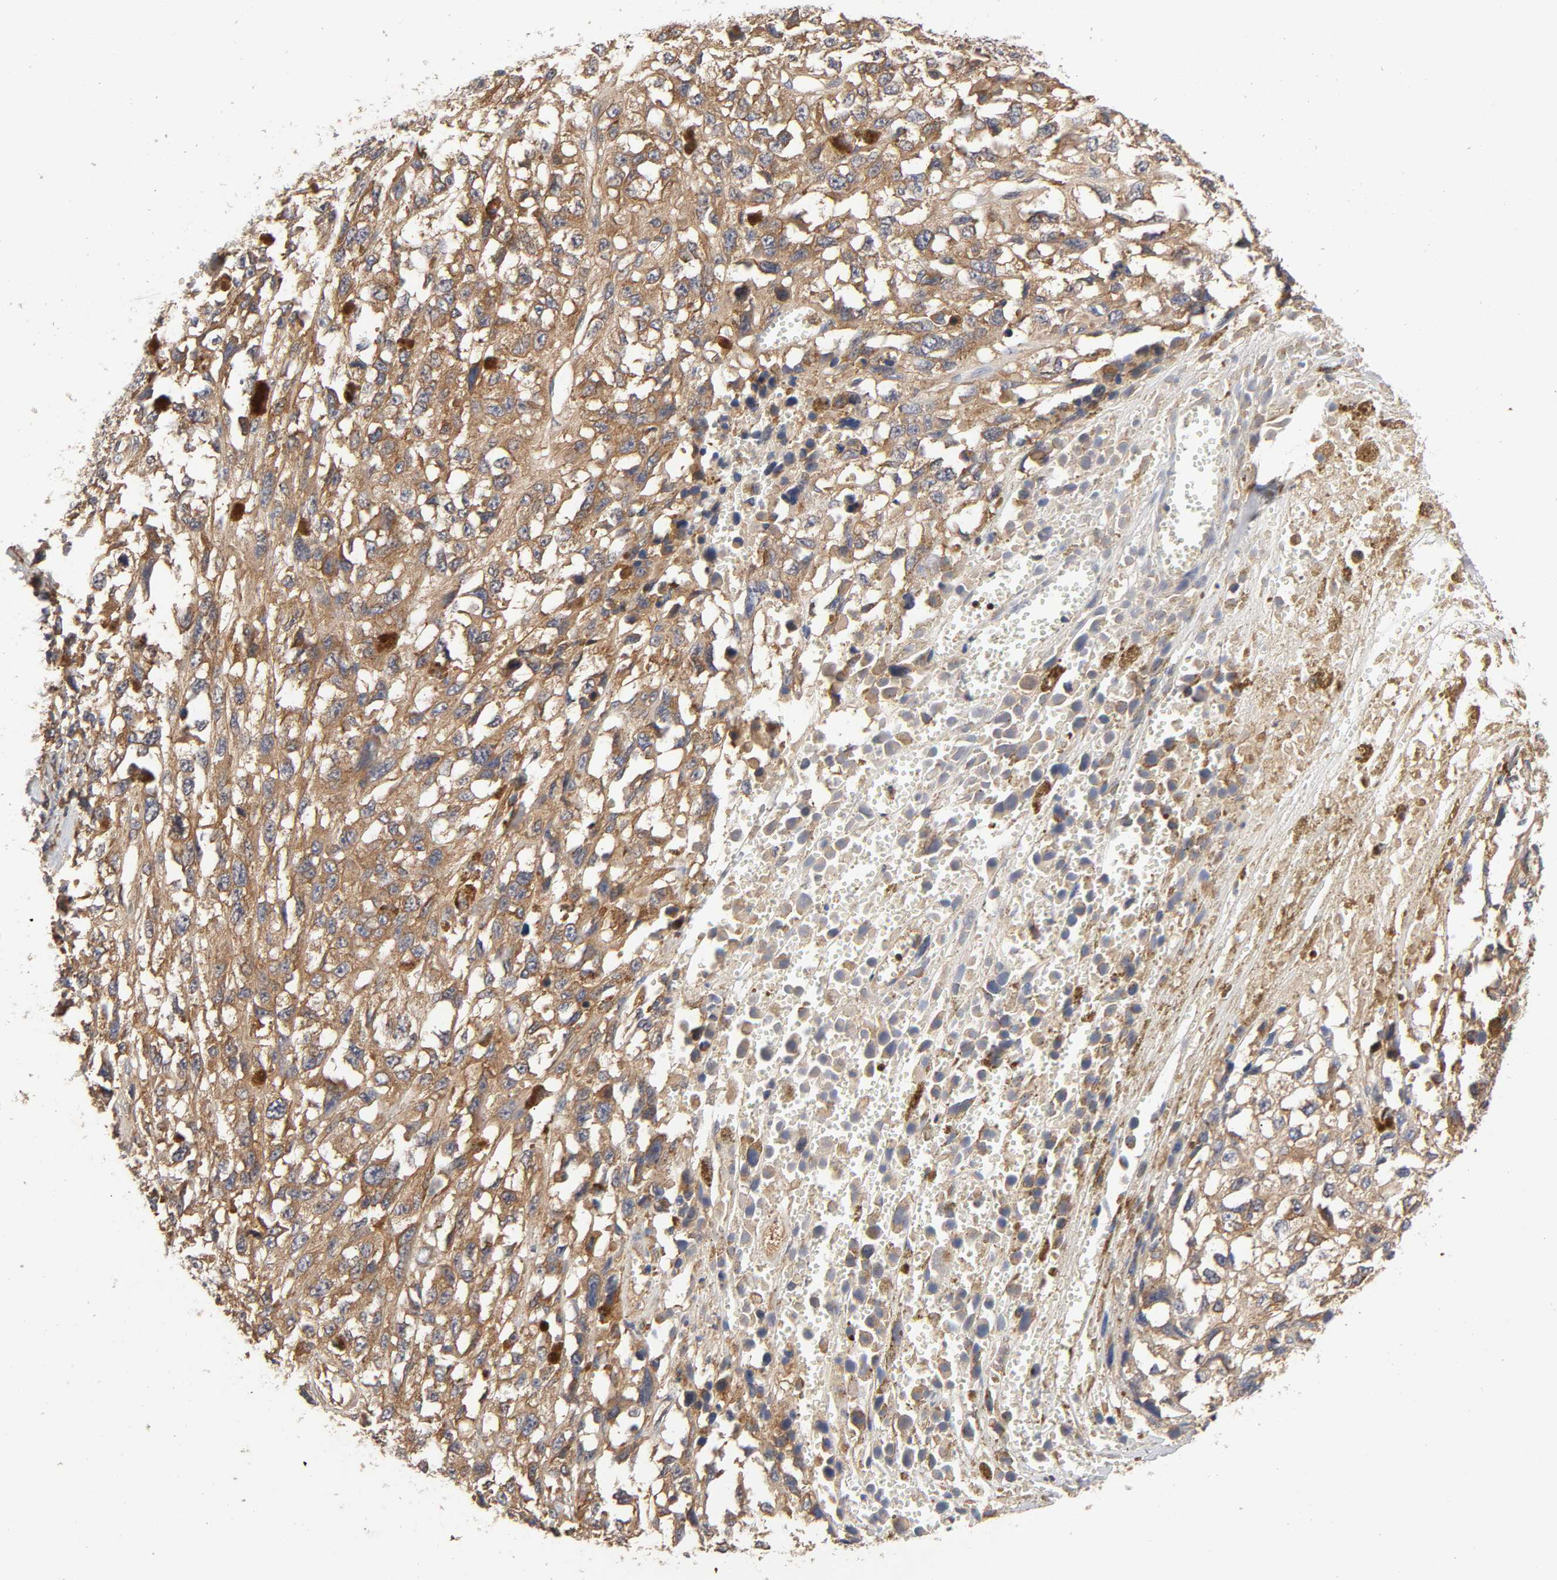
{"staining": {"intensity": "moderate", "quantity": ">75%", "location": "cytoplasmic/membranous"}, "tissue": "melanoma", "cell_type": "Tumor cells", "image_type": "cancer", "snomed": [{"axis": "morphology", "description": "Malignant melanoma, Metastatic site"}, {"axis": "topography", "description": "Lymph node"}], "caption": "IHC photomicrograph of neoplastic tissue: human melanoma stained using IHC reveals medium levels of moderate protein expression localized specifically in the cytoplasmic/membranous of tumor cells, appearing as a cytoplasmic/membranous brown color.", "gene": "LAMTOR2", "patient": {"sex": "male", "age": 59}}